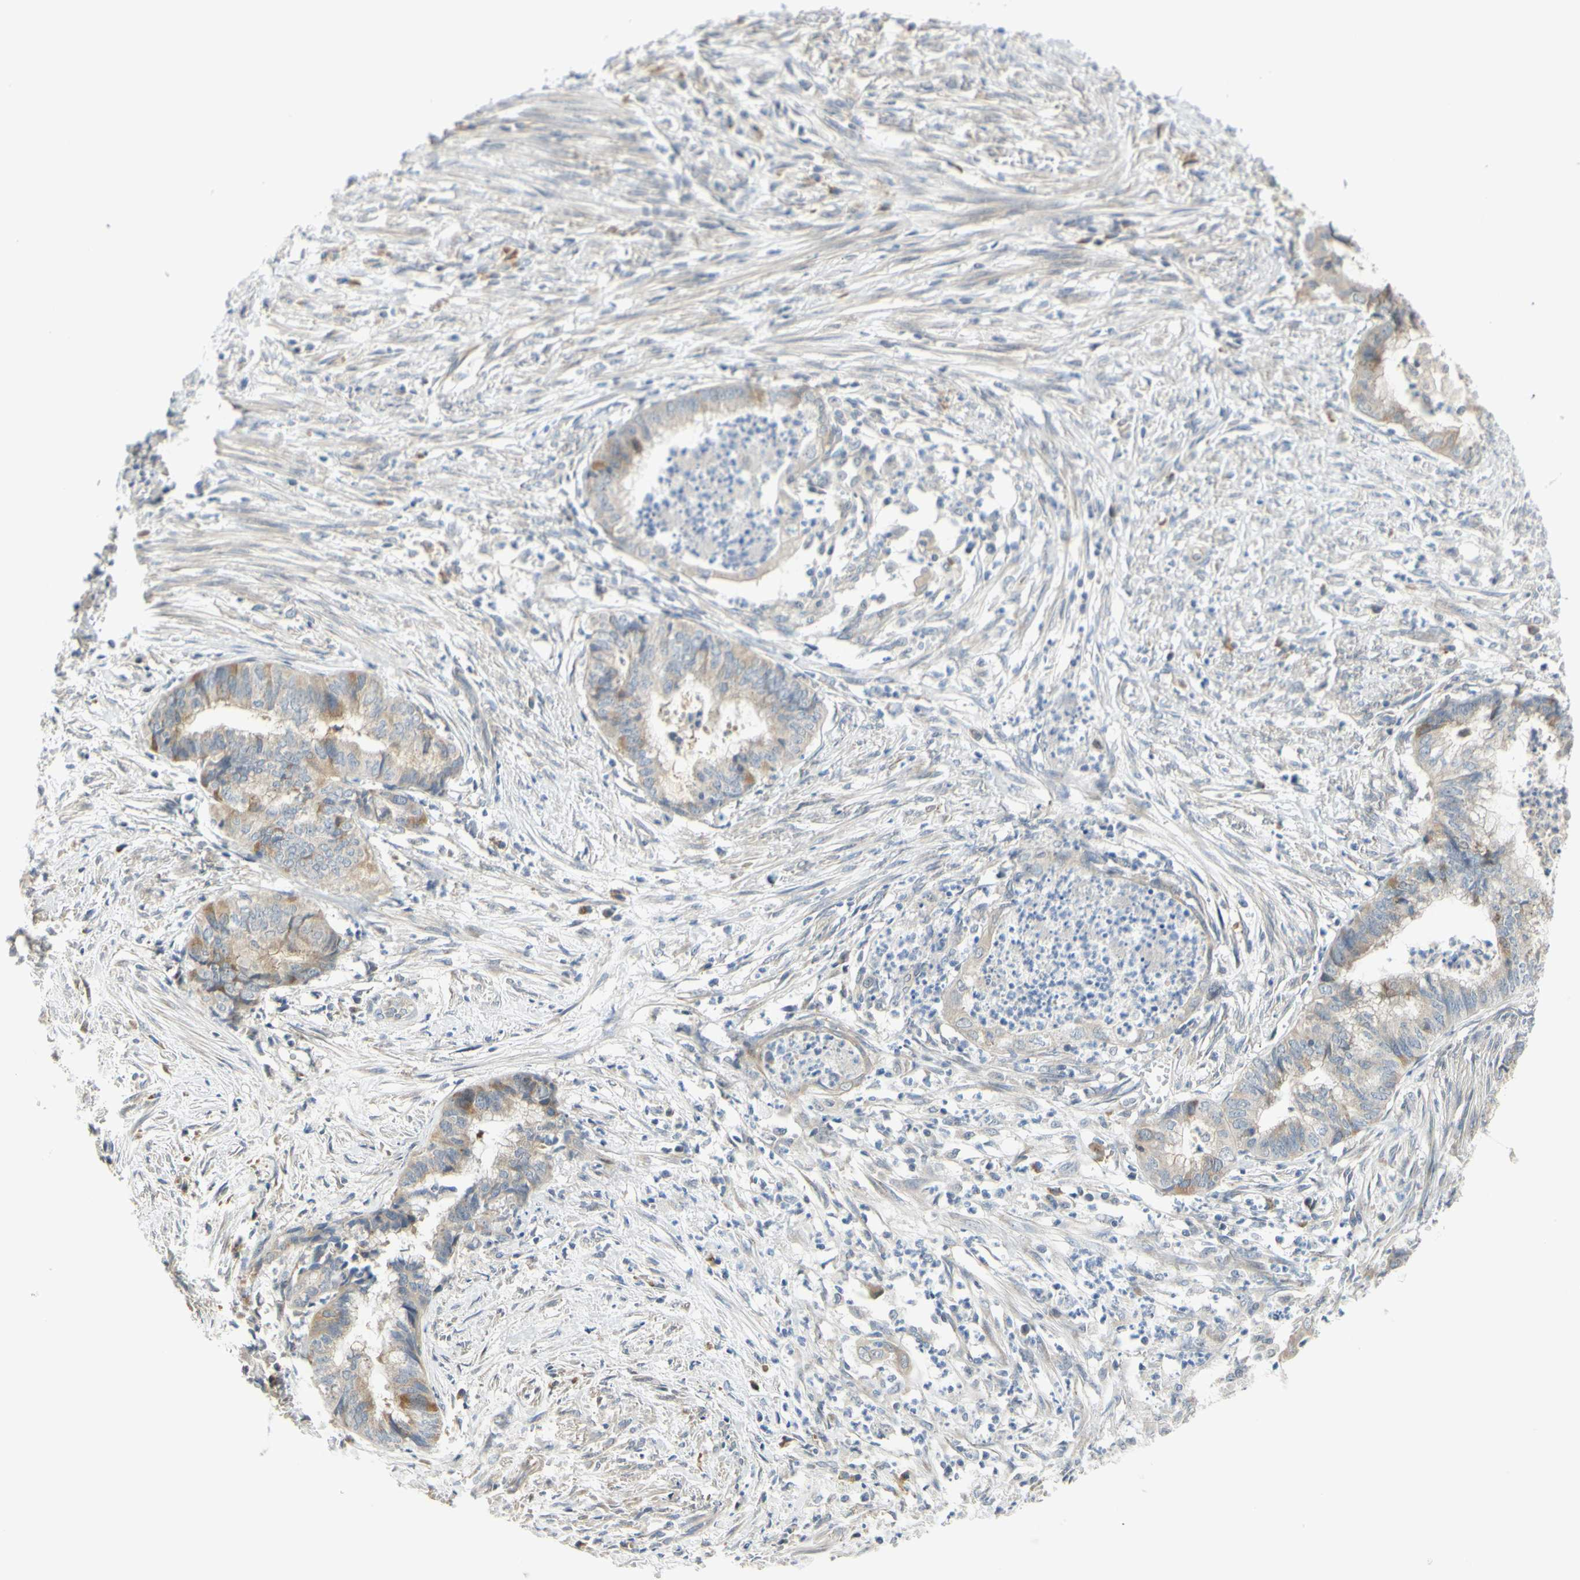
{"staining": {"intensity": "weak", "quantity": "25%-75%", "location": "cytoplasmic/membranous"}, "tissue": "endometrial cancer", "cell_type": "Tumor cells", "image_type": "cancer", "snomed": [{"axis": "morphology", "description": "Necrosis, NOS"}, {"axis": "morphology", "description": "Adenocarcinoma, NOS"}, {"axis": "topography", "description": "Endometrium"}], "caption": "The immunohistochemical stain labels weak cytoplasmic/membranous expression in tumor cells of endometrial adenocarcinoma tissue.", "gene": "CCNB2", "patient": {"sex": "female", "age": 79}}